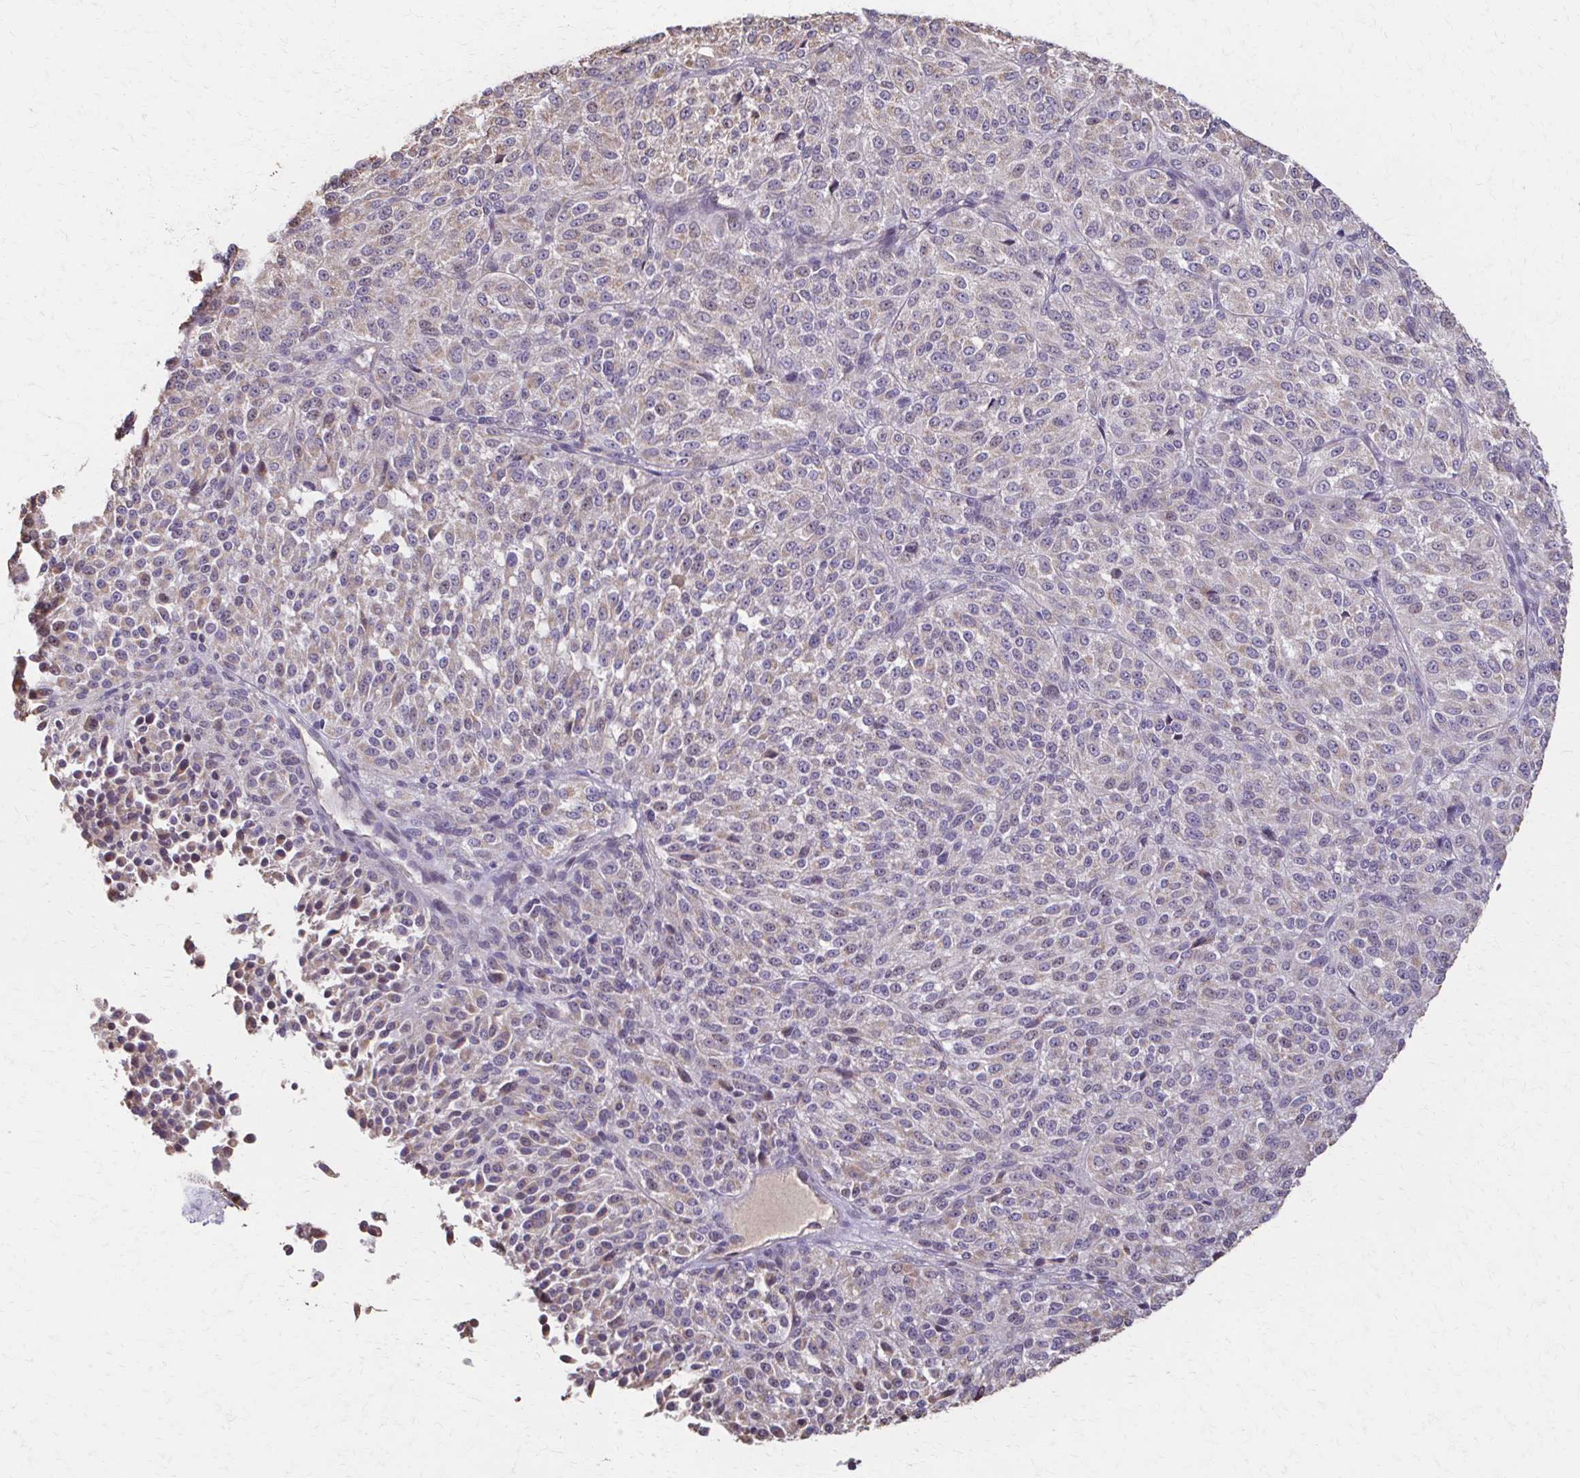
{"staining": {"intensity": "weak", "quantity": "<25%", "location": "cytoplasmic/membranous"}, "tissue": "melanoma", "cell_type": "Tumor cells", "image_type": "cancer", "snomed": [{"axis": "morphology", "description": "Malignant melanoma, Metastatic site"}, {"axis": "topography", "description": "Brain"}], "caption": "Tumor cells show no significant staining in melanoma.", "gene": "IL18BP", "patient": {"sex": "female", "age": 56}}